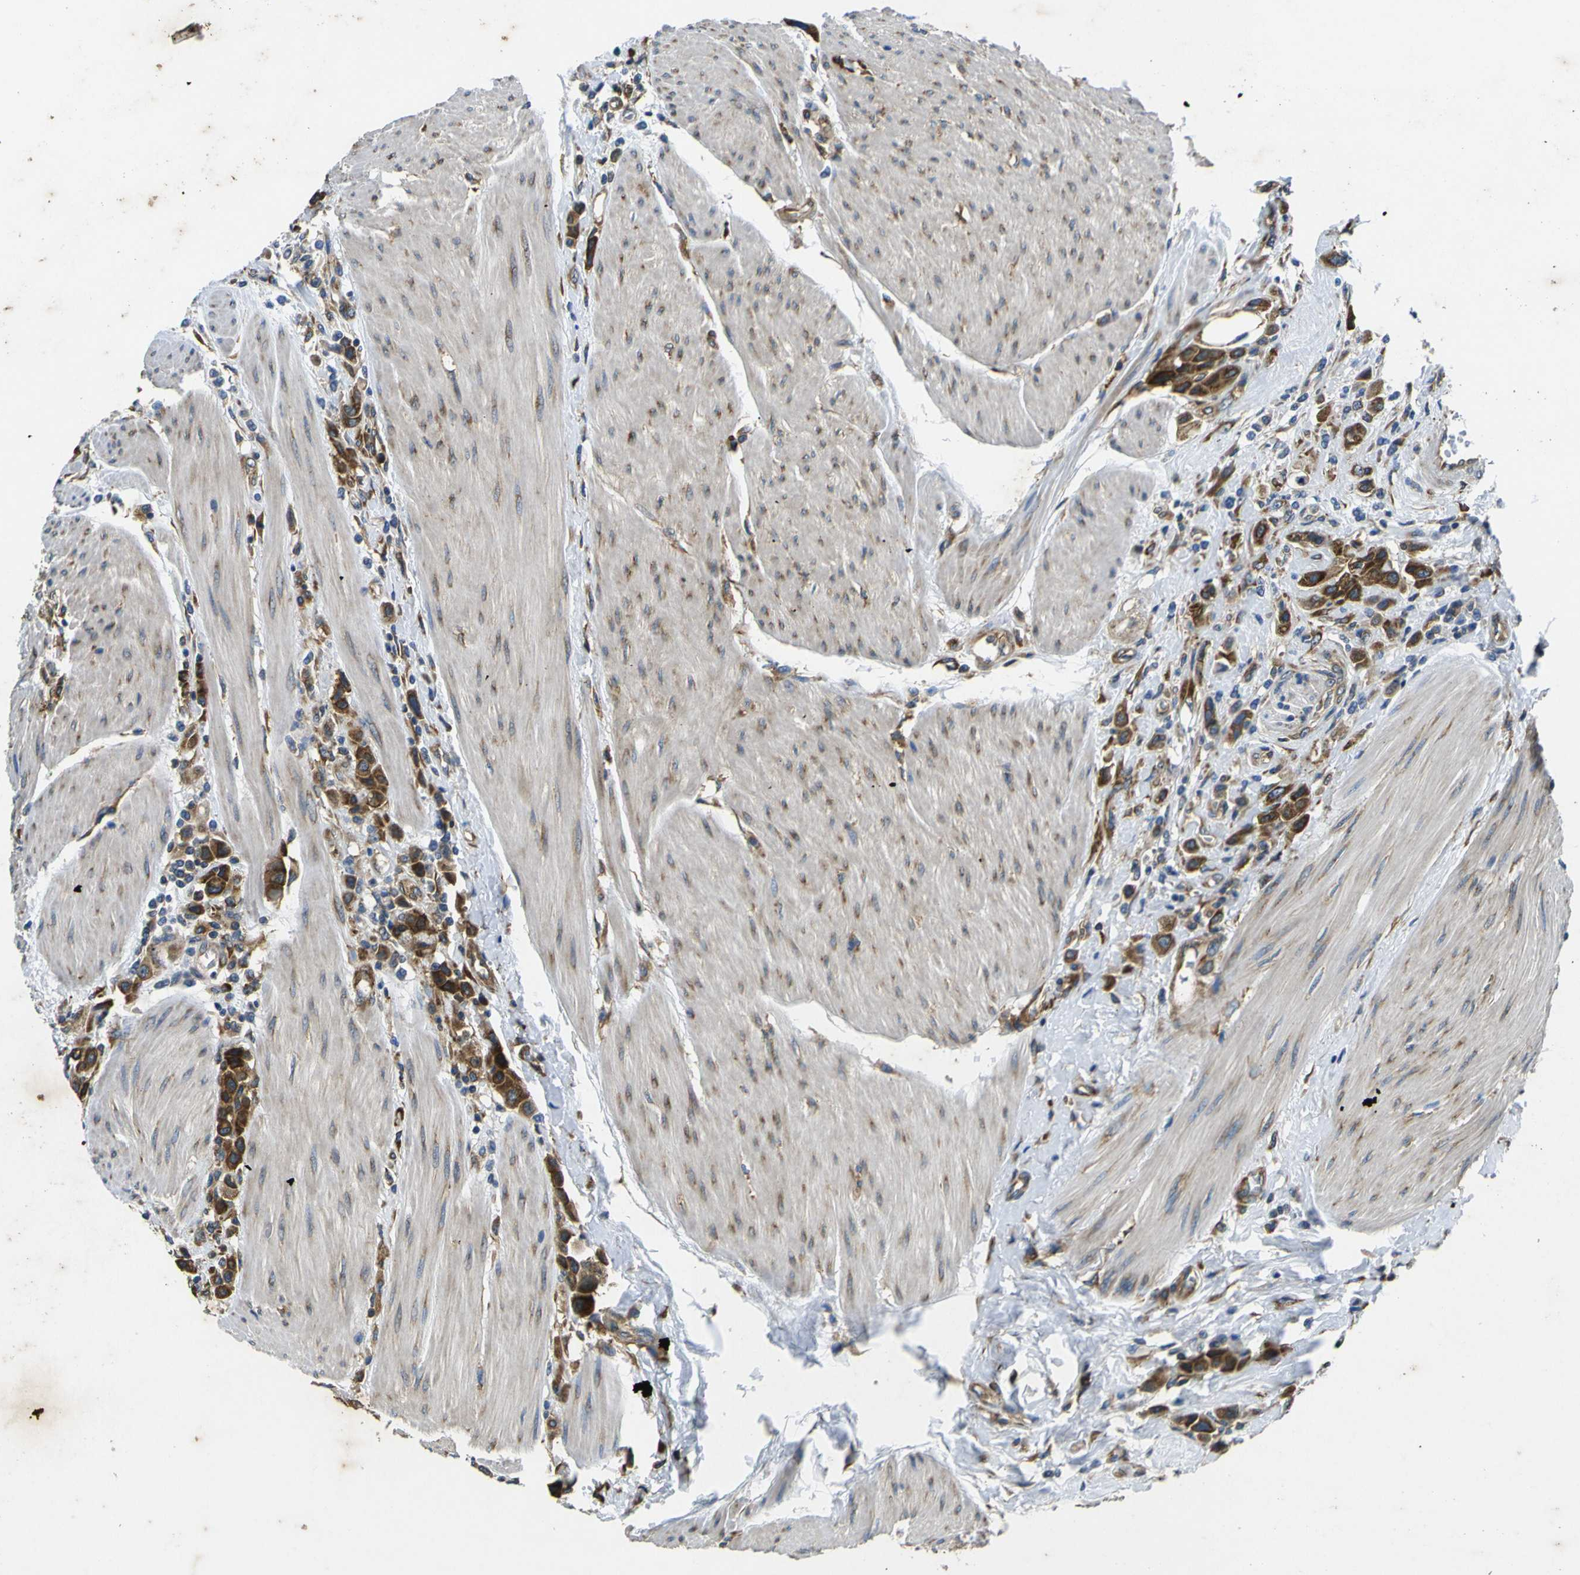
{"staining": {"intensity": "strong", "quantity": ">75%", "location": "cytoplasmic/membranous"}, "tissue": "urothelial cancer", "cell_type": "Tumor cells", "image_type": "cancer", "snomed": [{"axis": "morphology", "description": "Urothelial carcinoma, High grade"}, {"axis": "topography", "description": "Urinary bladder"}], "caption": "Brown immunohistochemical staining in human urothelial carcinoma (high-grade) displays strong cytoplasmic/membranous positivity in approximately >75% of tumor cells.", "gene": "RPSA", "patient": {"sex": "male", "age": 50}}